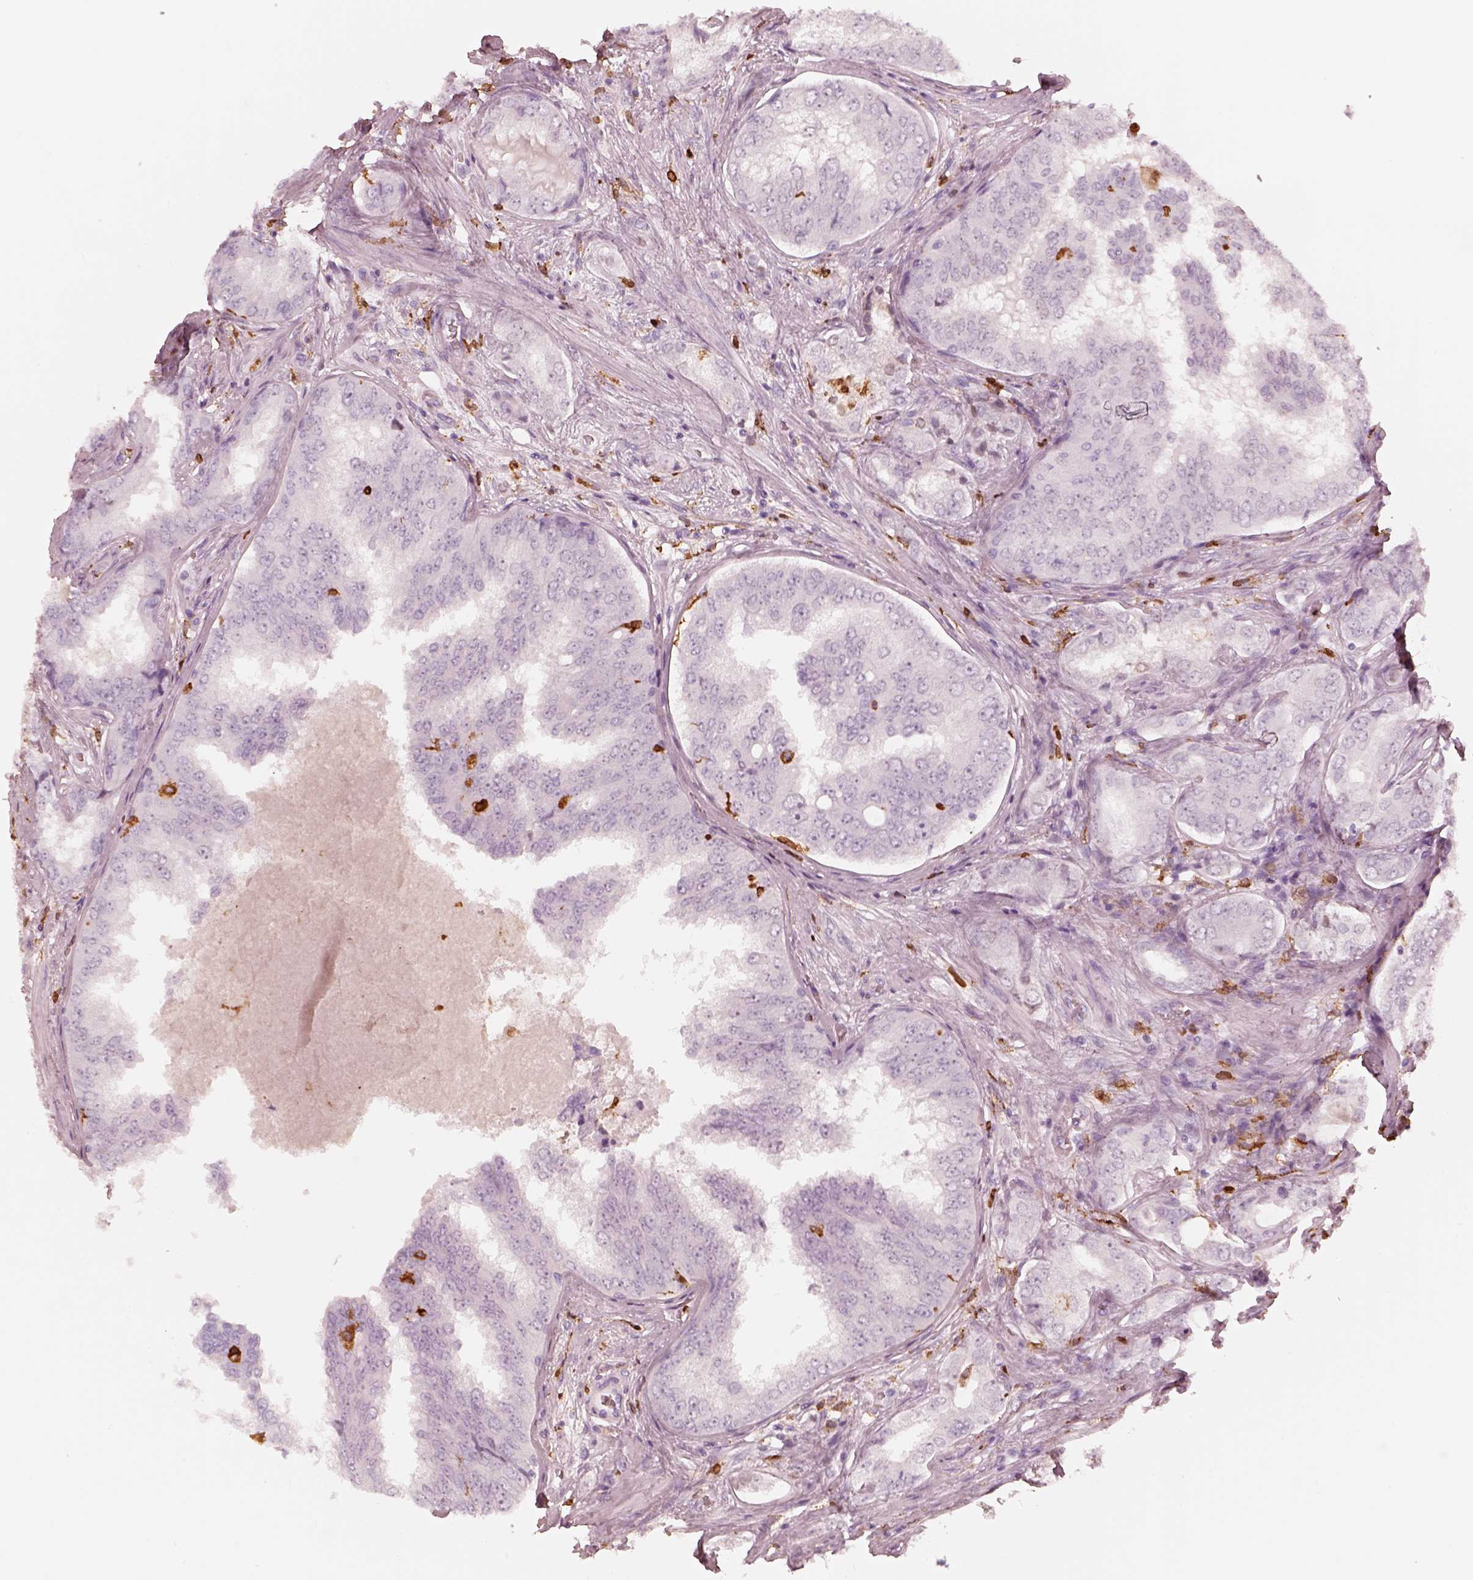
{"staining": {"intensity": "negative", "quantity": "none", "location": "none"}, "tissue": "prostate cancer", "cell_type": "Tumor cells", "image_type": "cancer", "snomed": [{"axis": "morphology", "description": "Adenocarcinoma, NOS"}, {"axis": "topography", "description": "Prostate"}], "caption": "A histopathology image of human prostate cancer is negative for staining in tumor cells.", "gene": "ALOX5", "patient": {"sex": "male", "age": 65}}